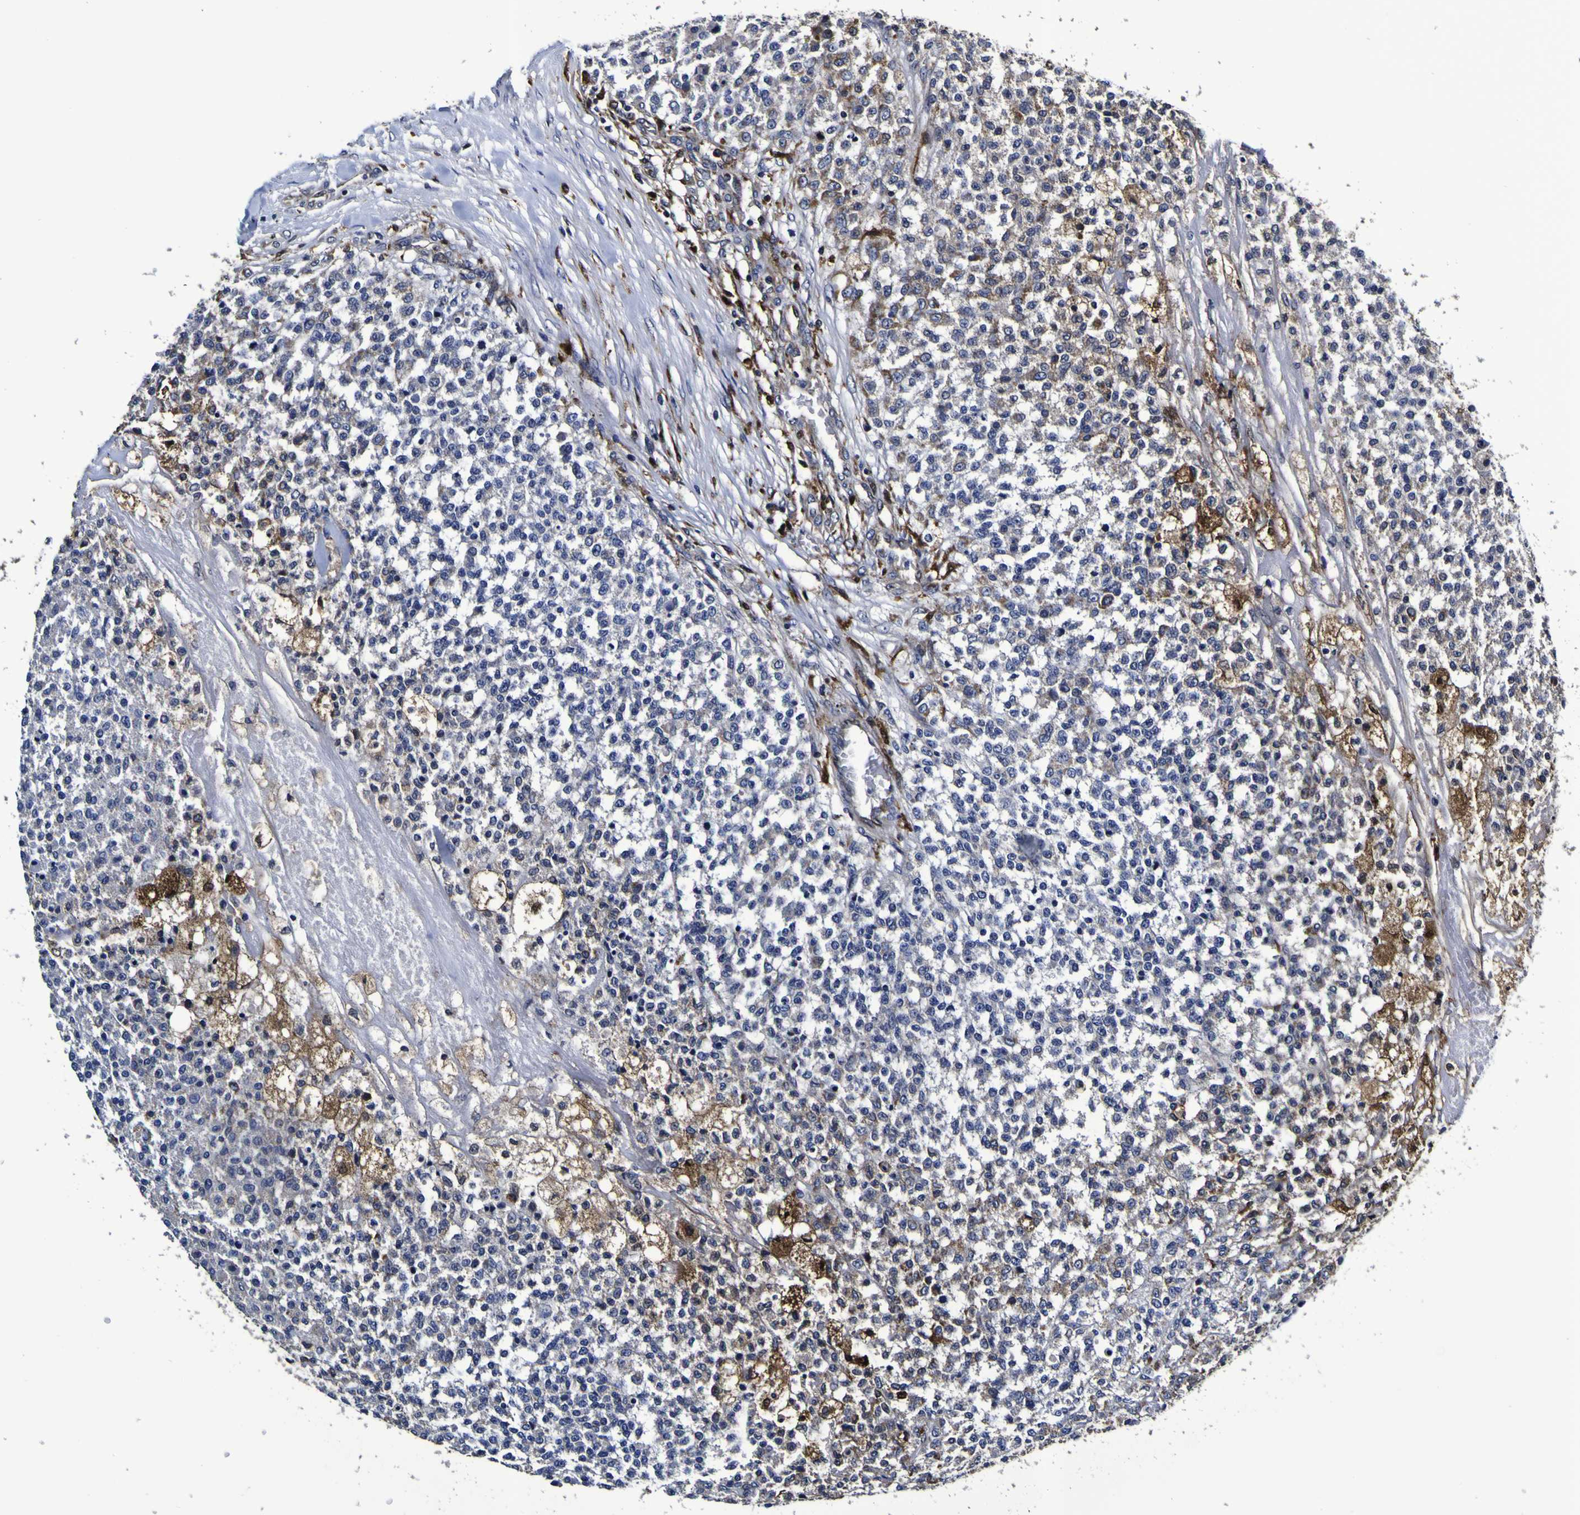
{"staining": {"intensity": "moderate", "quantity": "<25%", "location": "cytoplasmic/membranous"}, "tissue": "testis cancer", "cell_type": "Tumor cells", "image_type": "cancer", "snomed": [{"axis": "morphology", "description": "Seminoma, NOS"}, {"axis": "topography", "description": "Testis"}], "caption": "Immunohistochemical staining of testis seminoma demonstrates low levels of moderate cytoplasmic/membranous staining in approximately <25% of tumor cells.", "gene": "GPX1", "patient": {"sex": "male", "age": 59}}